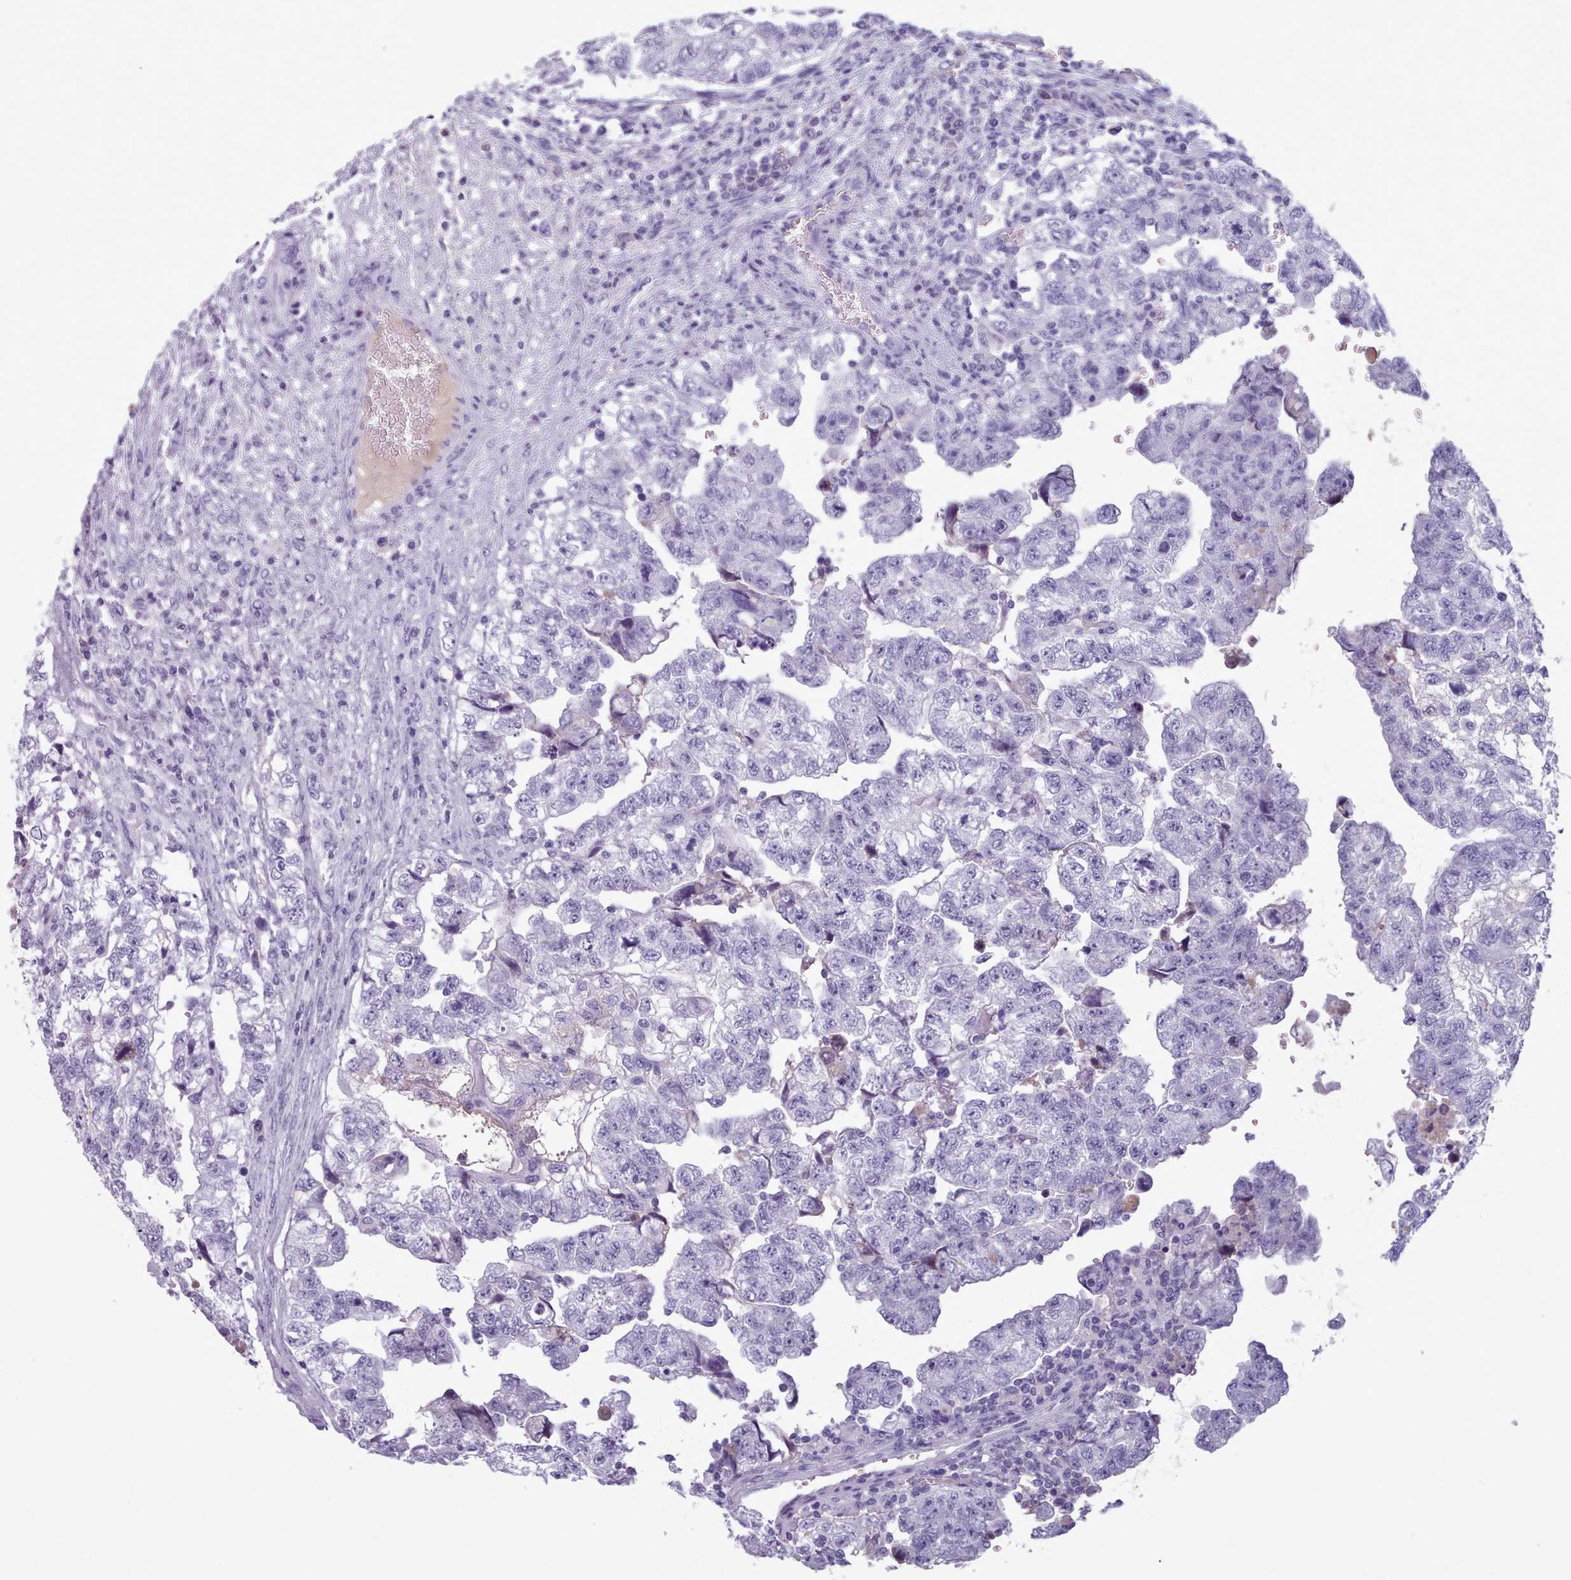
{"staining": {"intensity": "negative", "quantity": "none", "location": "none"}, "tissue": "testis cancer", "cell_type": "Tumor cells", "image_type": "cancer", "snomed": [{"axis": "morphology", "description": "Carcinoma, Embryonal, NOS"}, {"axis": "topography", "description": "Testis"}], "caption": "Immunohistochemical staining of human embryonal carcinoma (testis) reveals no significant staining in tumor cells.", "gene": "ZNF43", "patient": {"sex": "male", "age": 36}}